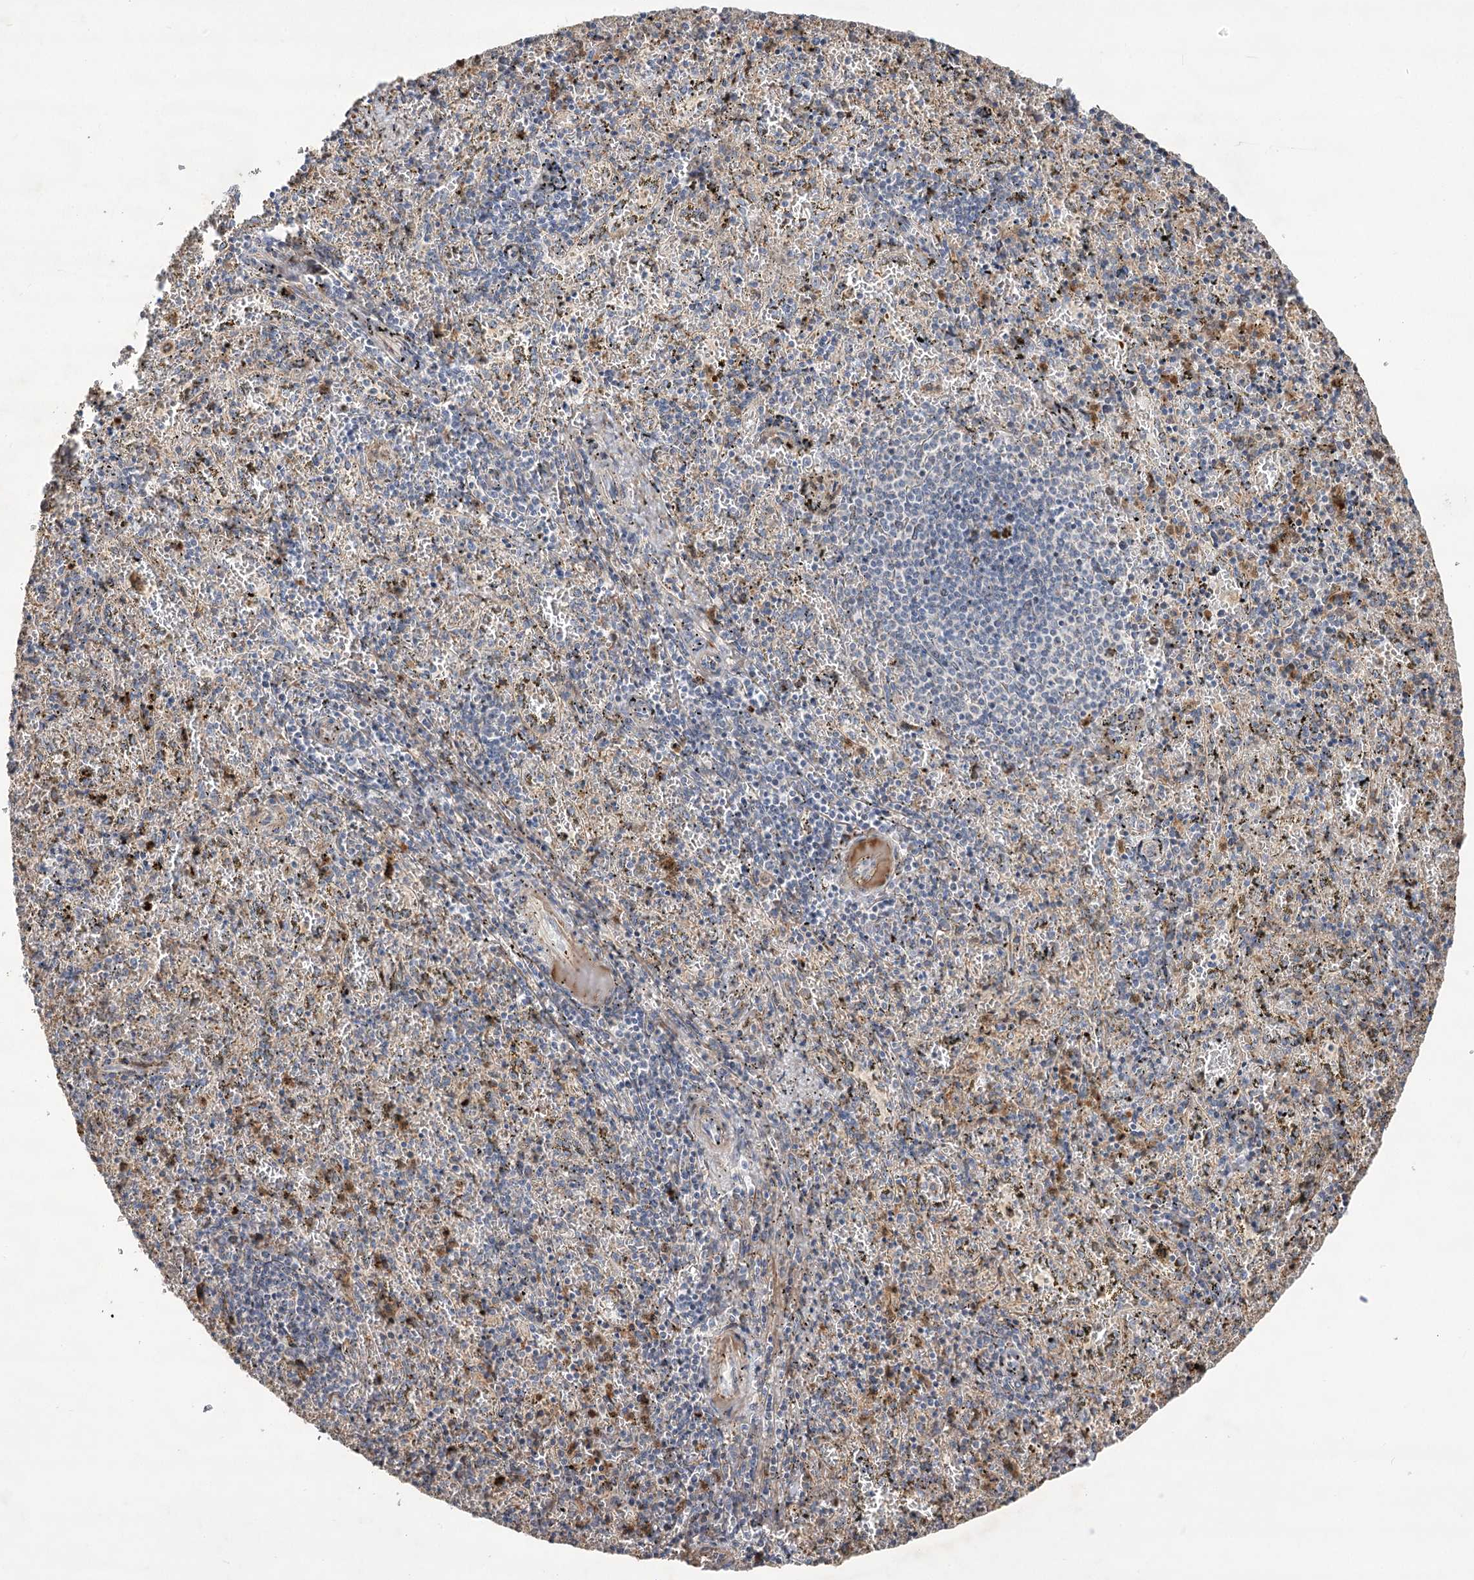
{"staining": {"intensity": "moderate", "quantity": "25%-75%", "location": "cytoplasmic/membranous"}, "tissue": "spleen", "cell_type": "Cells in red pulp", "image_type": "normal", "snomed": [{"axis": "morphology", "description": "Normal tissue, NOS"}, {"axis": "topography", "description": "Spleen"}], "caption": "DAB (3,3'-diaminobenzidine) immunohistochemical staining of benign human spleen shows moderate cytoplasmic/membranous protein staining in about 25%-75% of cells in red pulp.", "gene": "RNF24", "patient": {"sex": "male", "age": 11}}